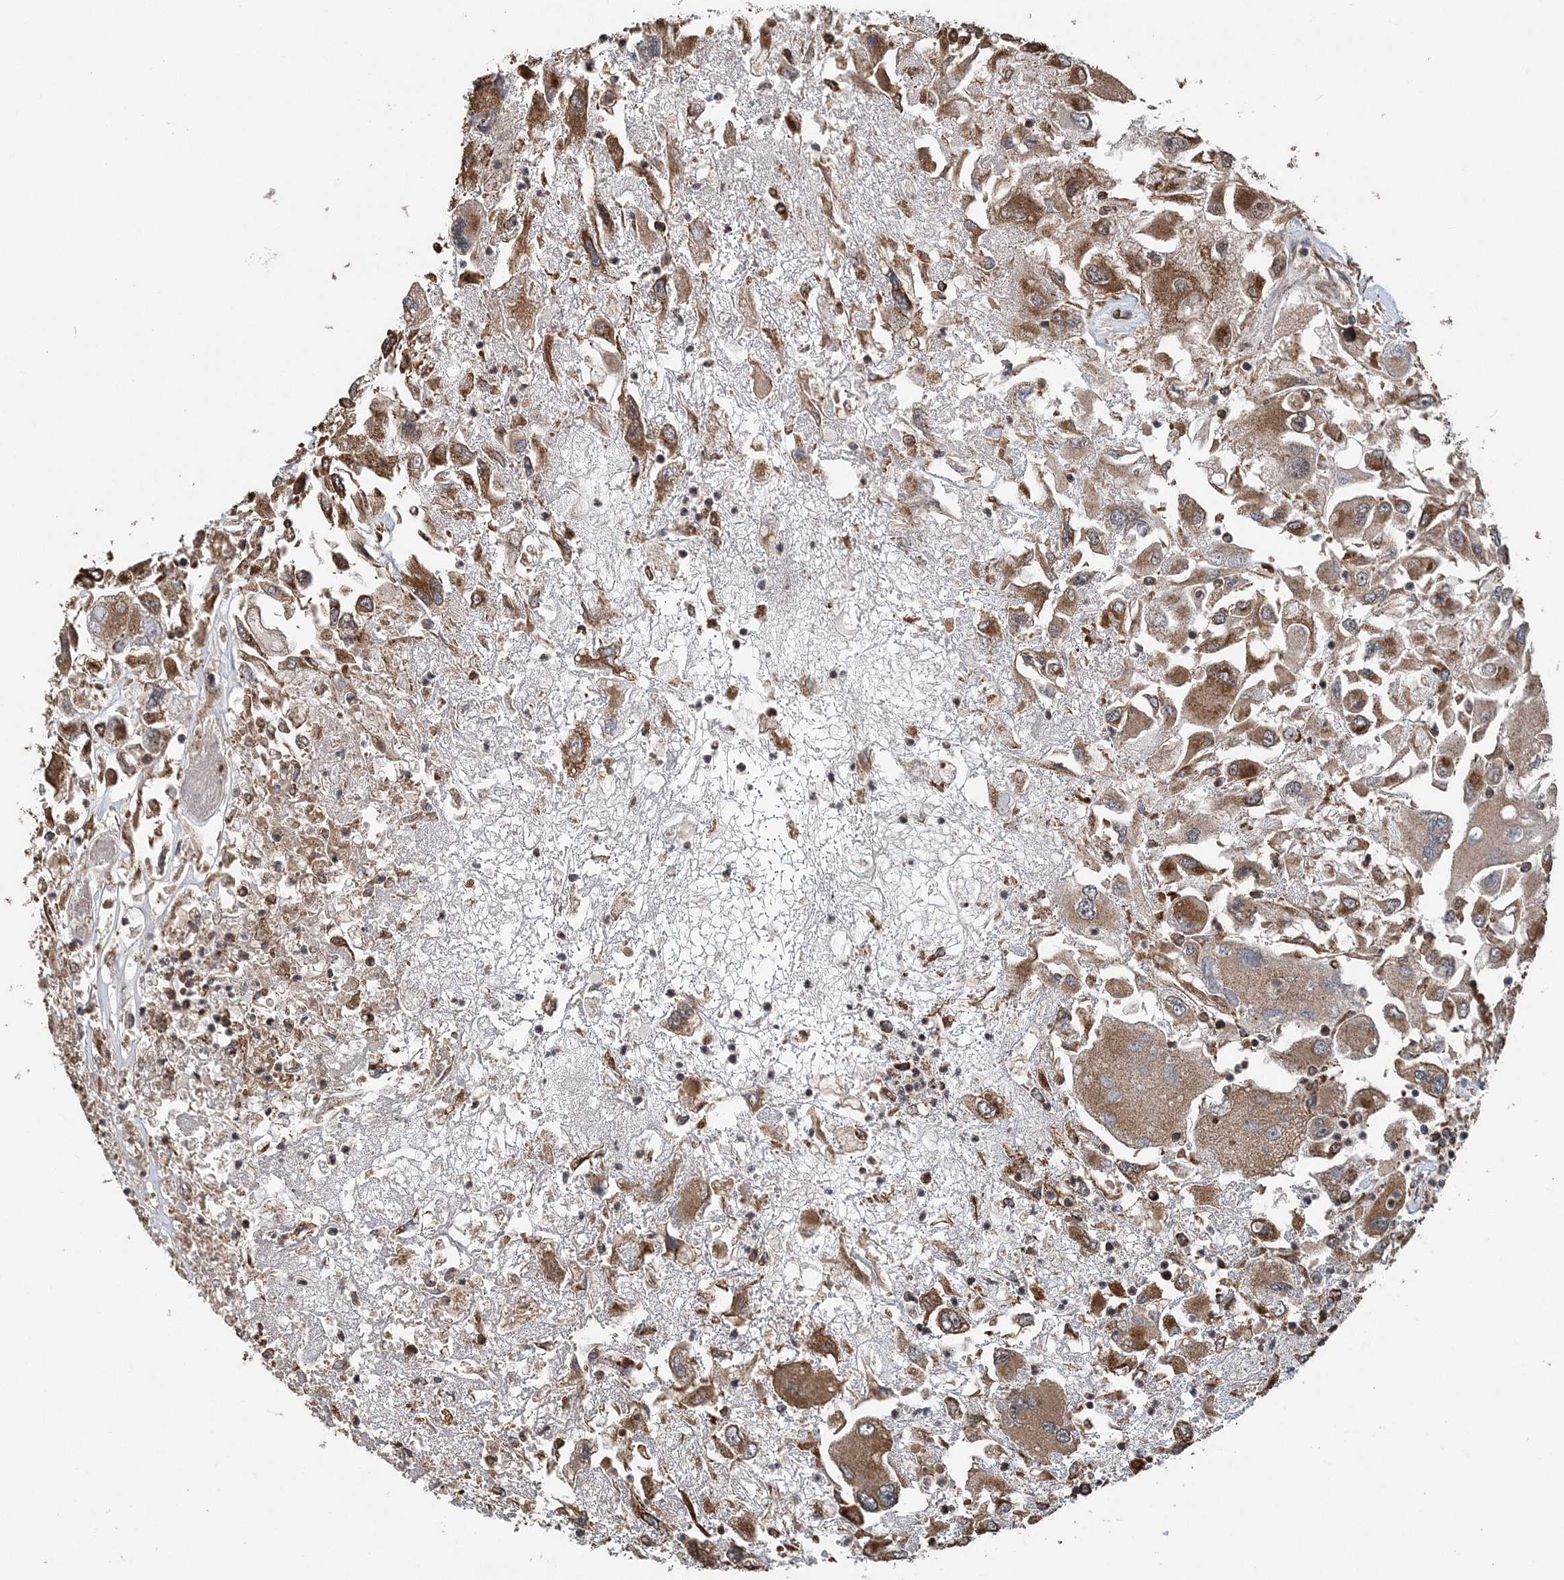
{"staining": {"intensity": "moderate", "quantity": ">75%", "location": "cytoplasmic/membranous"}, "tissue": "renal cancer", "cell_type": "Tumor cells", "image_type": "cancer", "snomed": [{"axis": "morphology", "description": "Adenocarcinoma, NOS"}, {"axis": "topography", "description": "Kidney"}], "caption": "Protein expression analysis of adenocarcinoma (renal) demonstrates moderate cytoplasmic/membranous expression in approximately >75% of tumor cells. The staining is performed using DAB brown chromogen to label protein expression. The nuclei are counter-stained blue using hematoxylin.", "gene": "PCBP1", "patient": {"sex": "female", "age": 52}}